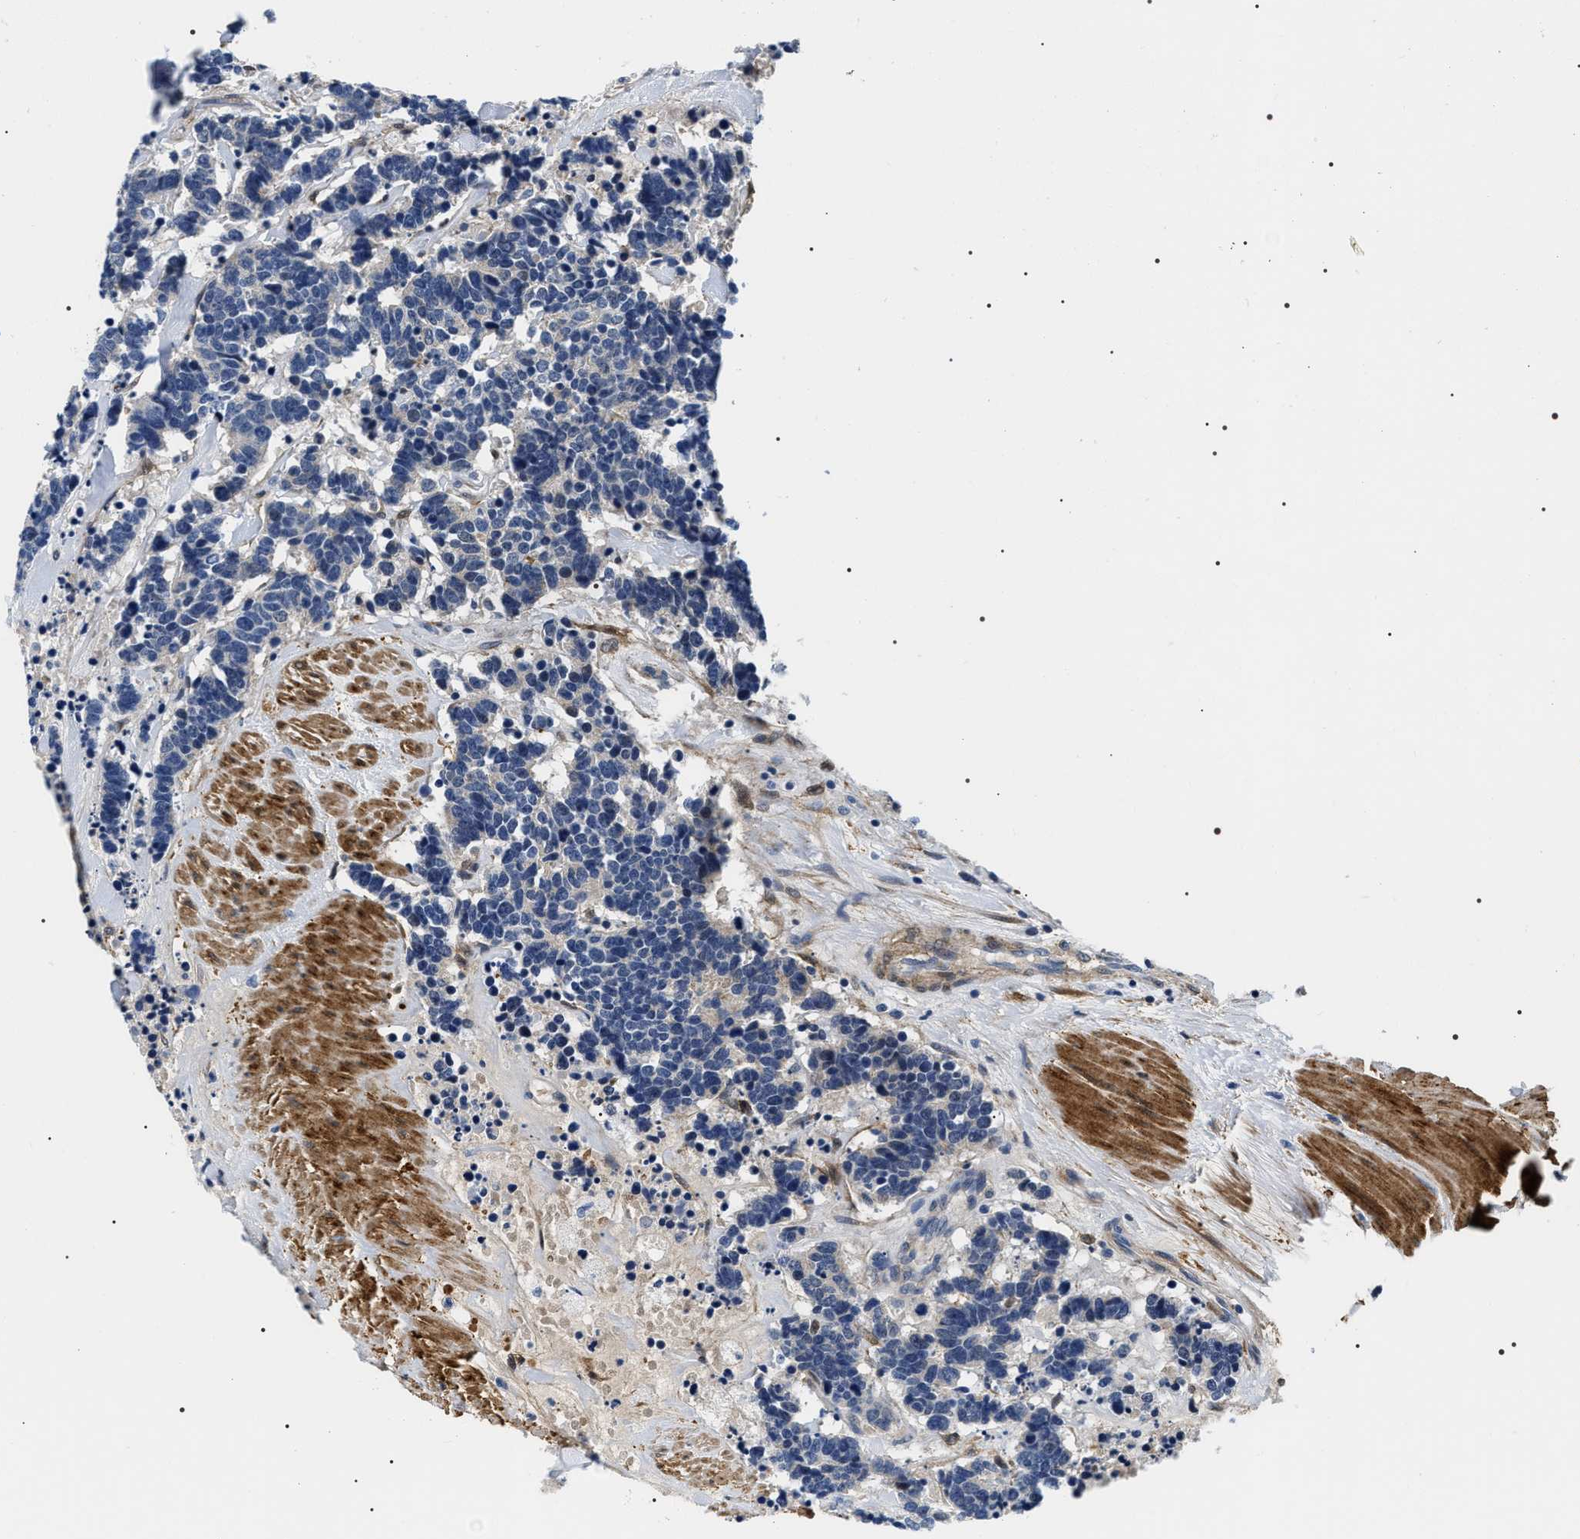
{"staining": {"intensity": "negative", "quantity": "none", "location": "none"}, "tissue": "carcinoid", "cell_type": "Tumor cells", "image_type": "cancer", "snomed": [{"axis": "morphology", "description": "Carcinoma, NOS"}, {"axis": "morphology", "description": "Carcinoid, malignant, NOS"}, {"axis": "topography", "description": "Urinary bladder"}], "caption": "This photomicrograph is of carcinoid stained with IHC to label a protein in brown with the nuclei are counter-stained blue. There is no staining in tumor cells.", "gene": "BAG2", "patient": {"sex": "male", "age": 57}}